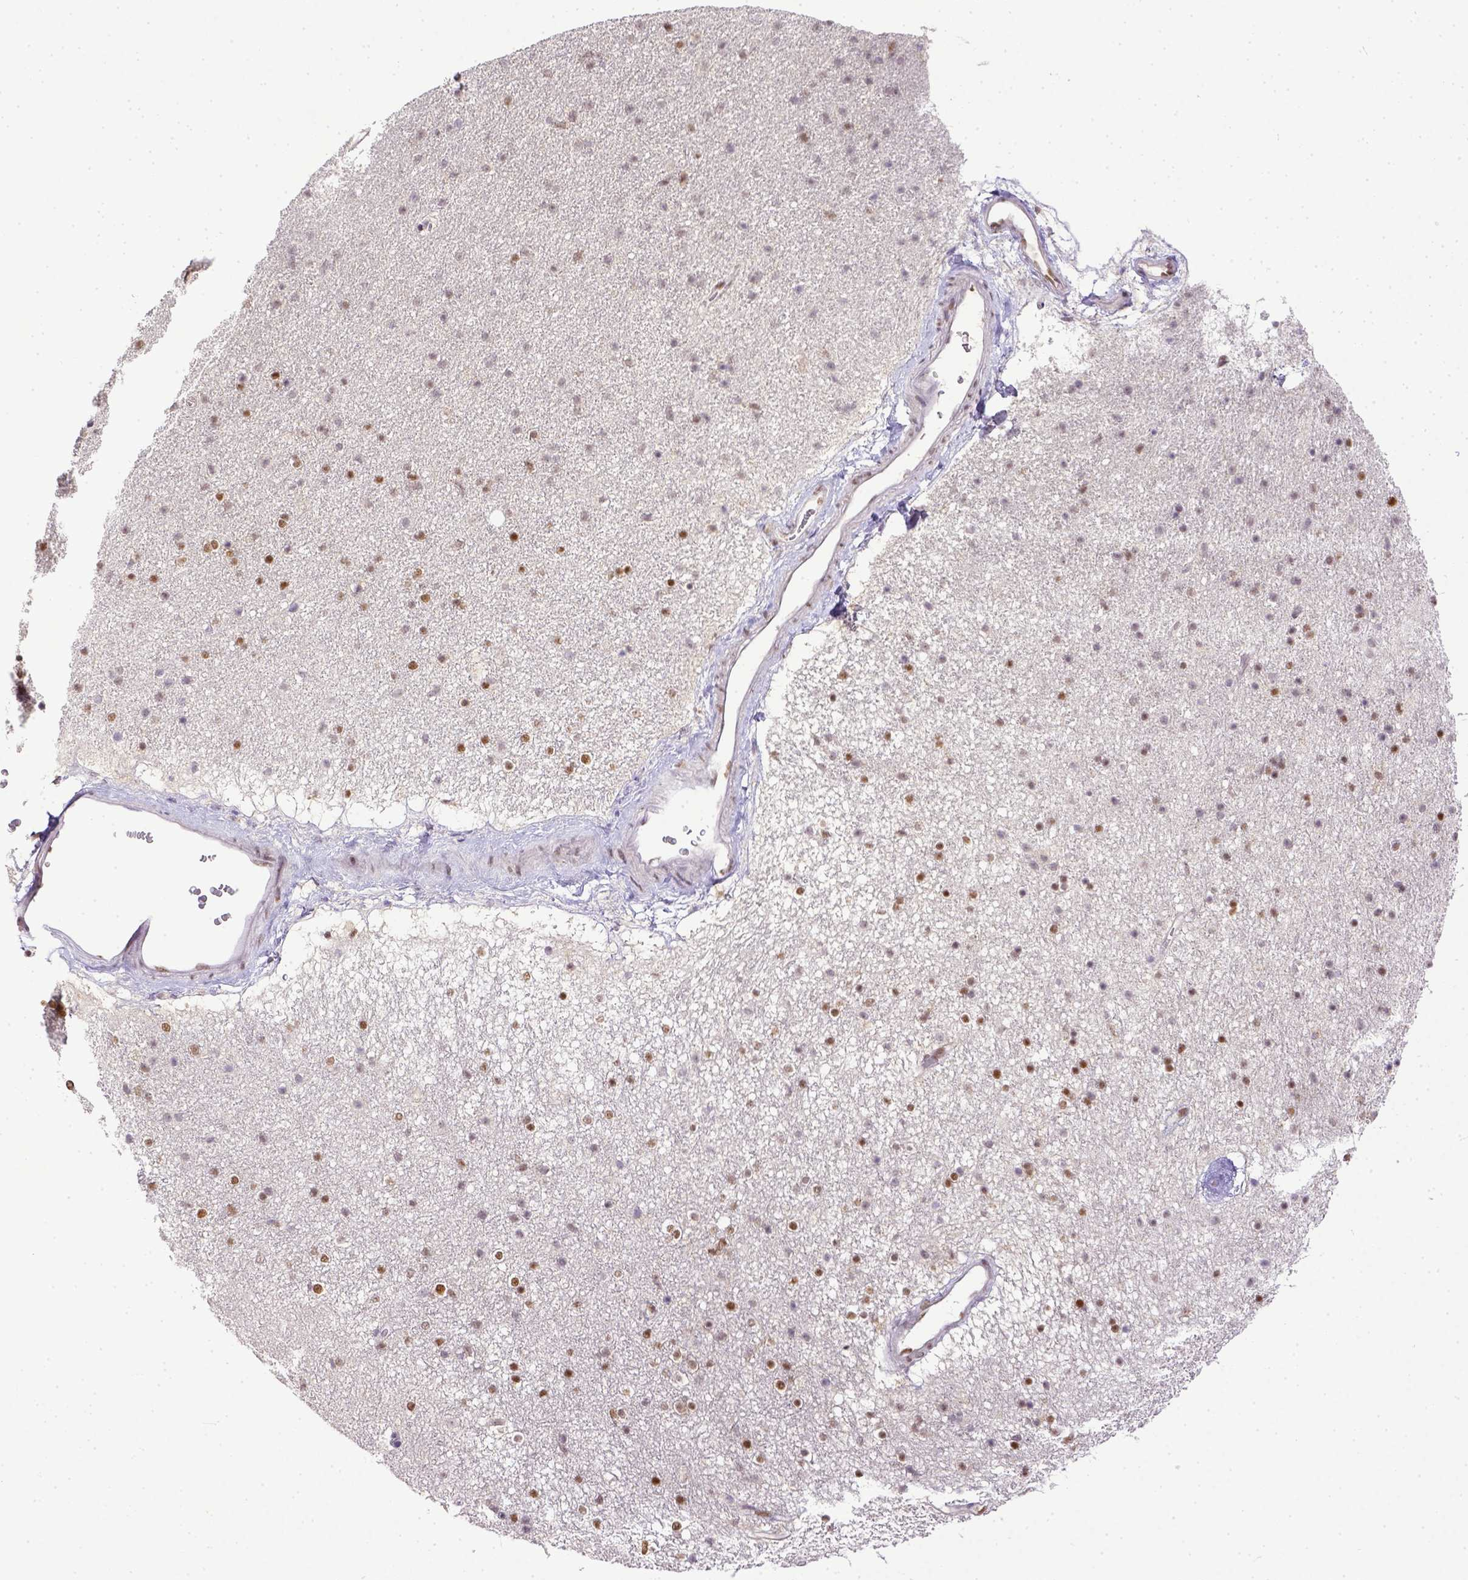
{"staining": {"intensity": "moderate", "quantity": ">75%", "location": "nuclear"}, "tissue": "caudate", "cell_type": "Glial cells", "image_type": "normal", "snomed": [{"axis": "morphology", "description": "Normal tissue, NOS"}, {"axis": "topography", "description": "Lateral ventricle wall"}], "caption": "A photomicrograph of human caudate stained for a protein shows moderate nuclear brown staining in glial cells. The staining is performed using DAB (3,3'-diaminobenzidine) brown chromogen to label protein expression. The nuclei are counter-stained blue using hematoxylin.", "gene": "ERCC1", "patient": {"sex": "female", "age": 71}}